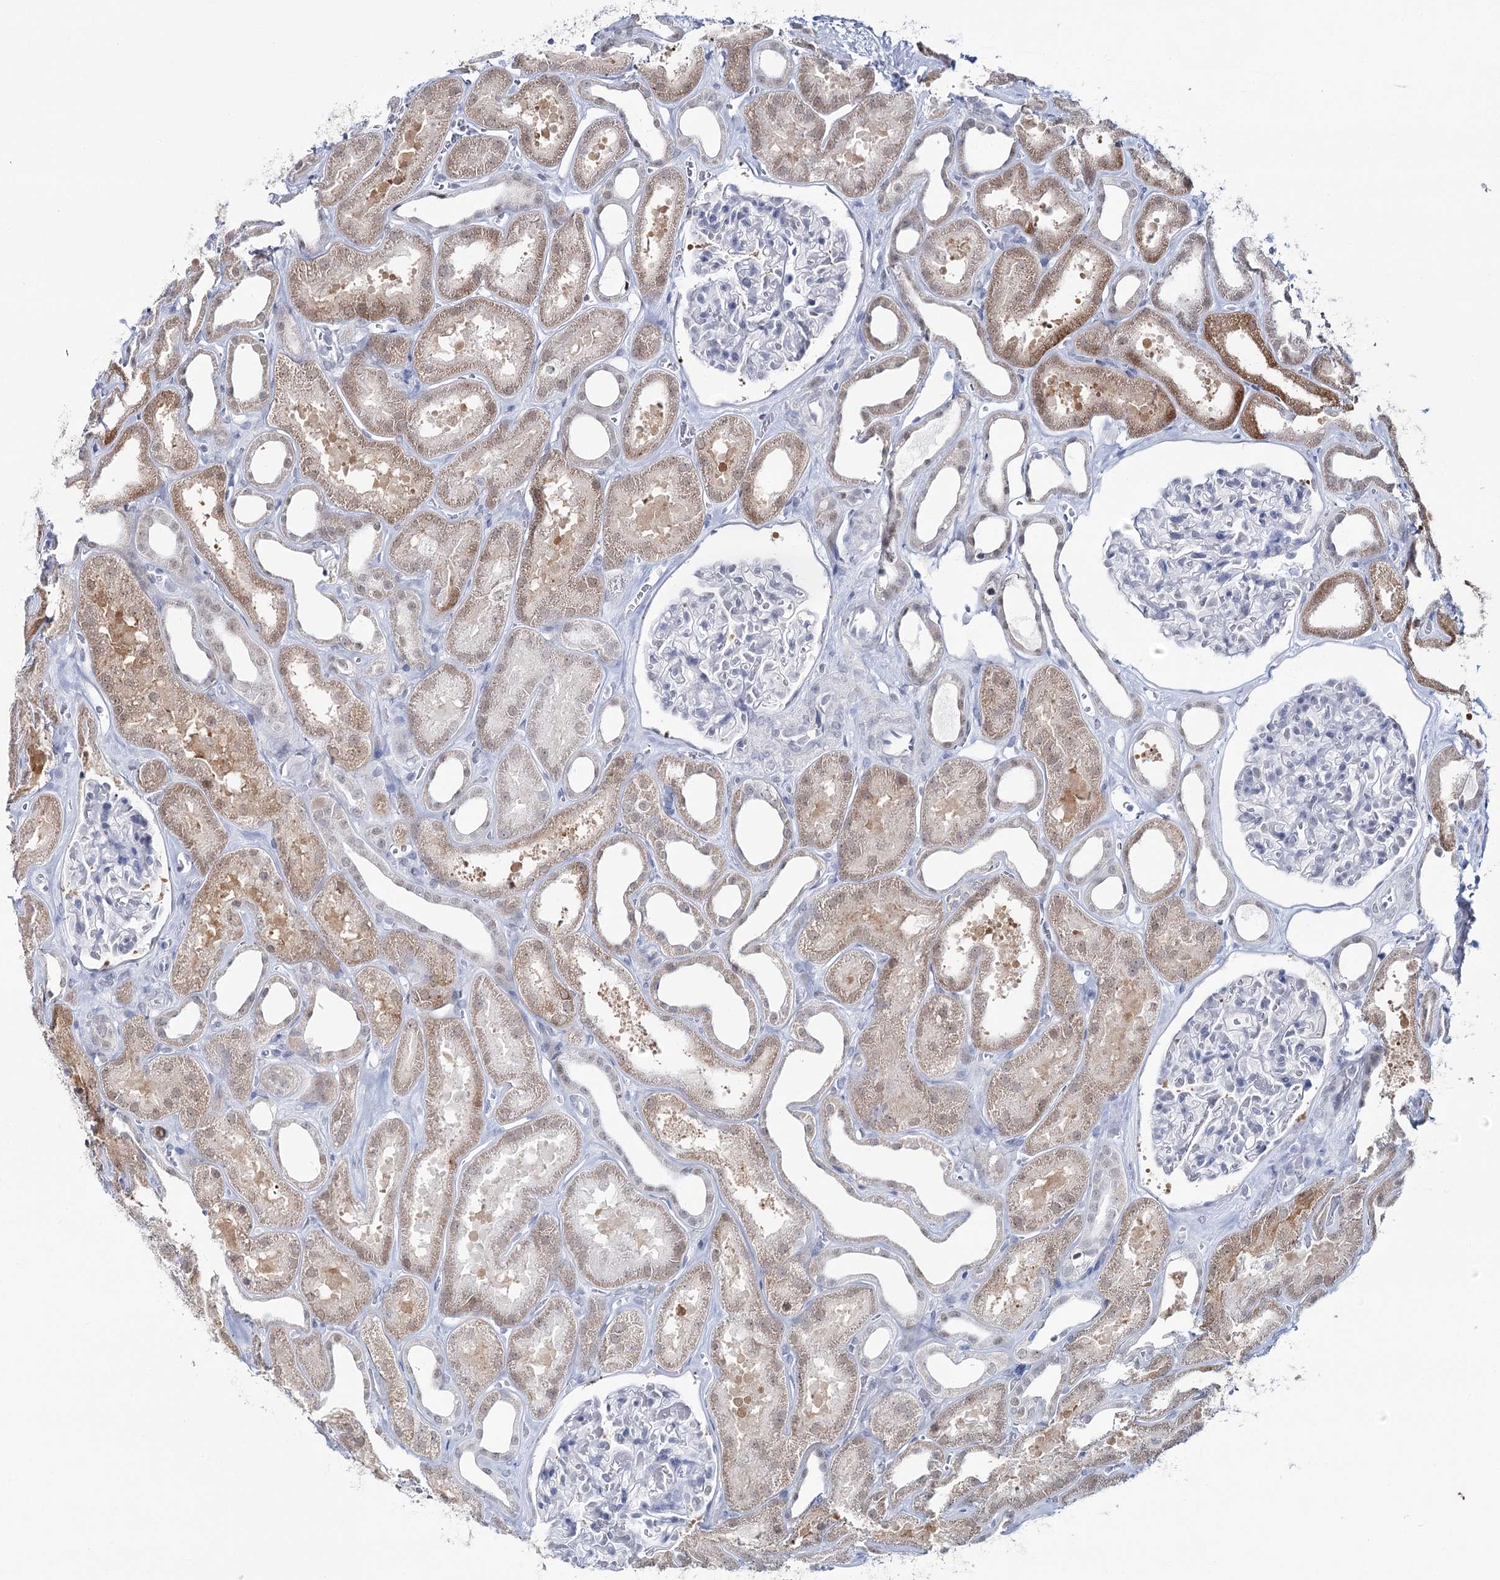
{"staining": {"intensity": "negative", "quantity": "none", "location": "none"}, "tissue": "kidney", "cell_type": "Cells in glomeruli", "image_type": "normal", "snomed": [{"axis": "morphology", "description": "Normal tissue, NOS"}, {"axis": "morphology", "description": "Adenocarcinoma, NOS"}, {"axis": "topography", "description": "Kidney"}], "caption": "Human kidney stained for a protein using immunohistochemistry (IHC) demonstrates no positivity in cells in glomeruli.", "gene": "ZC3H8", "patient": {"sex": "female", "age": 68}}